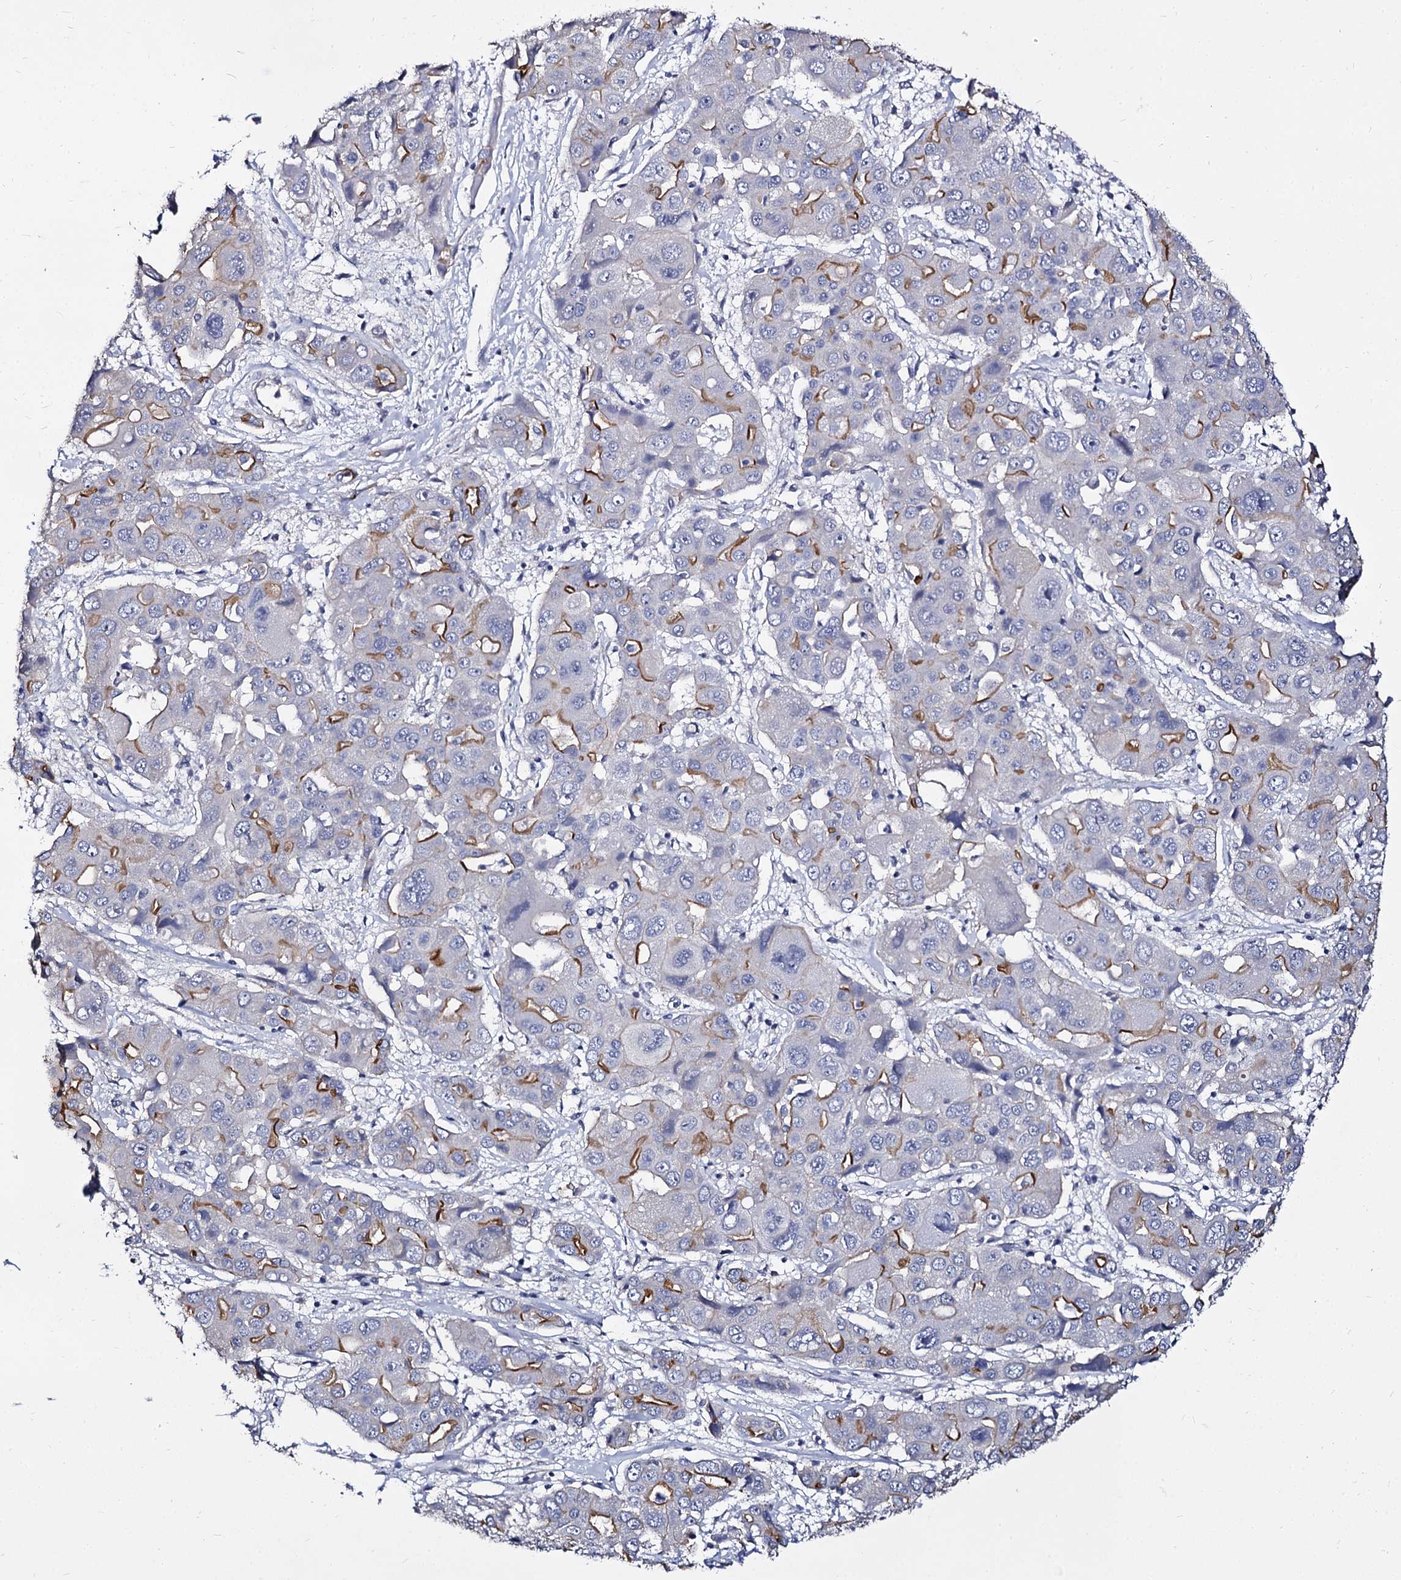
{"staining": {"intensity": "moderate", "quantity": "<25%", "location": "cytoplasmic/membranous"}, "tissue": "liver cancer", "cell_type": "Tumor cells", "image_type": "cancer", "snomed": [{"axis": "morphology", "description": "Cholangiocarcinoma"}, {"axis": "topography", "description": "Liver"}], "caption": "A brown stain labels moderate cytoplasmic/membranous expression of a protein in liver cancer (cholangiocarcinoma) tumor cells. (DAB (3,3'-diaminobenzidine) IHC with brightfield microscopy, high magnification).", "gene": "CBFB", "patient": {"sex": "male", "age": 67}}